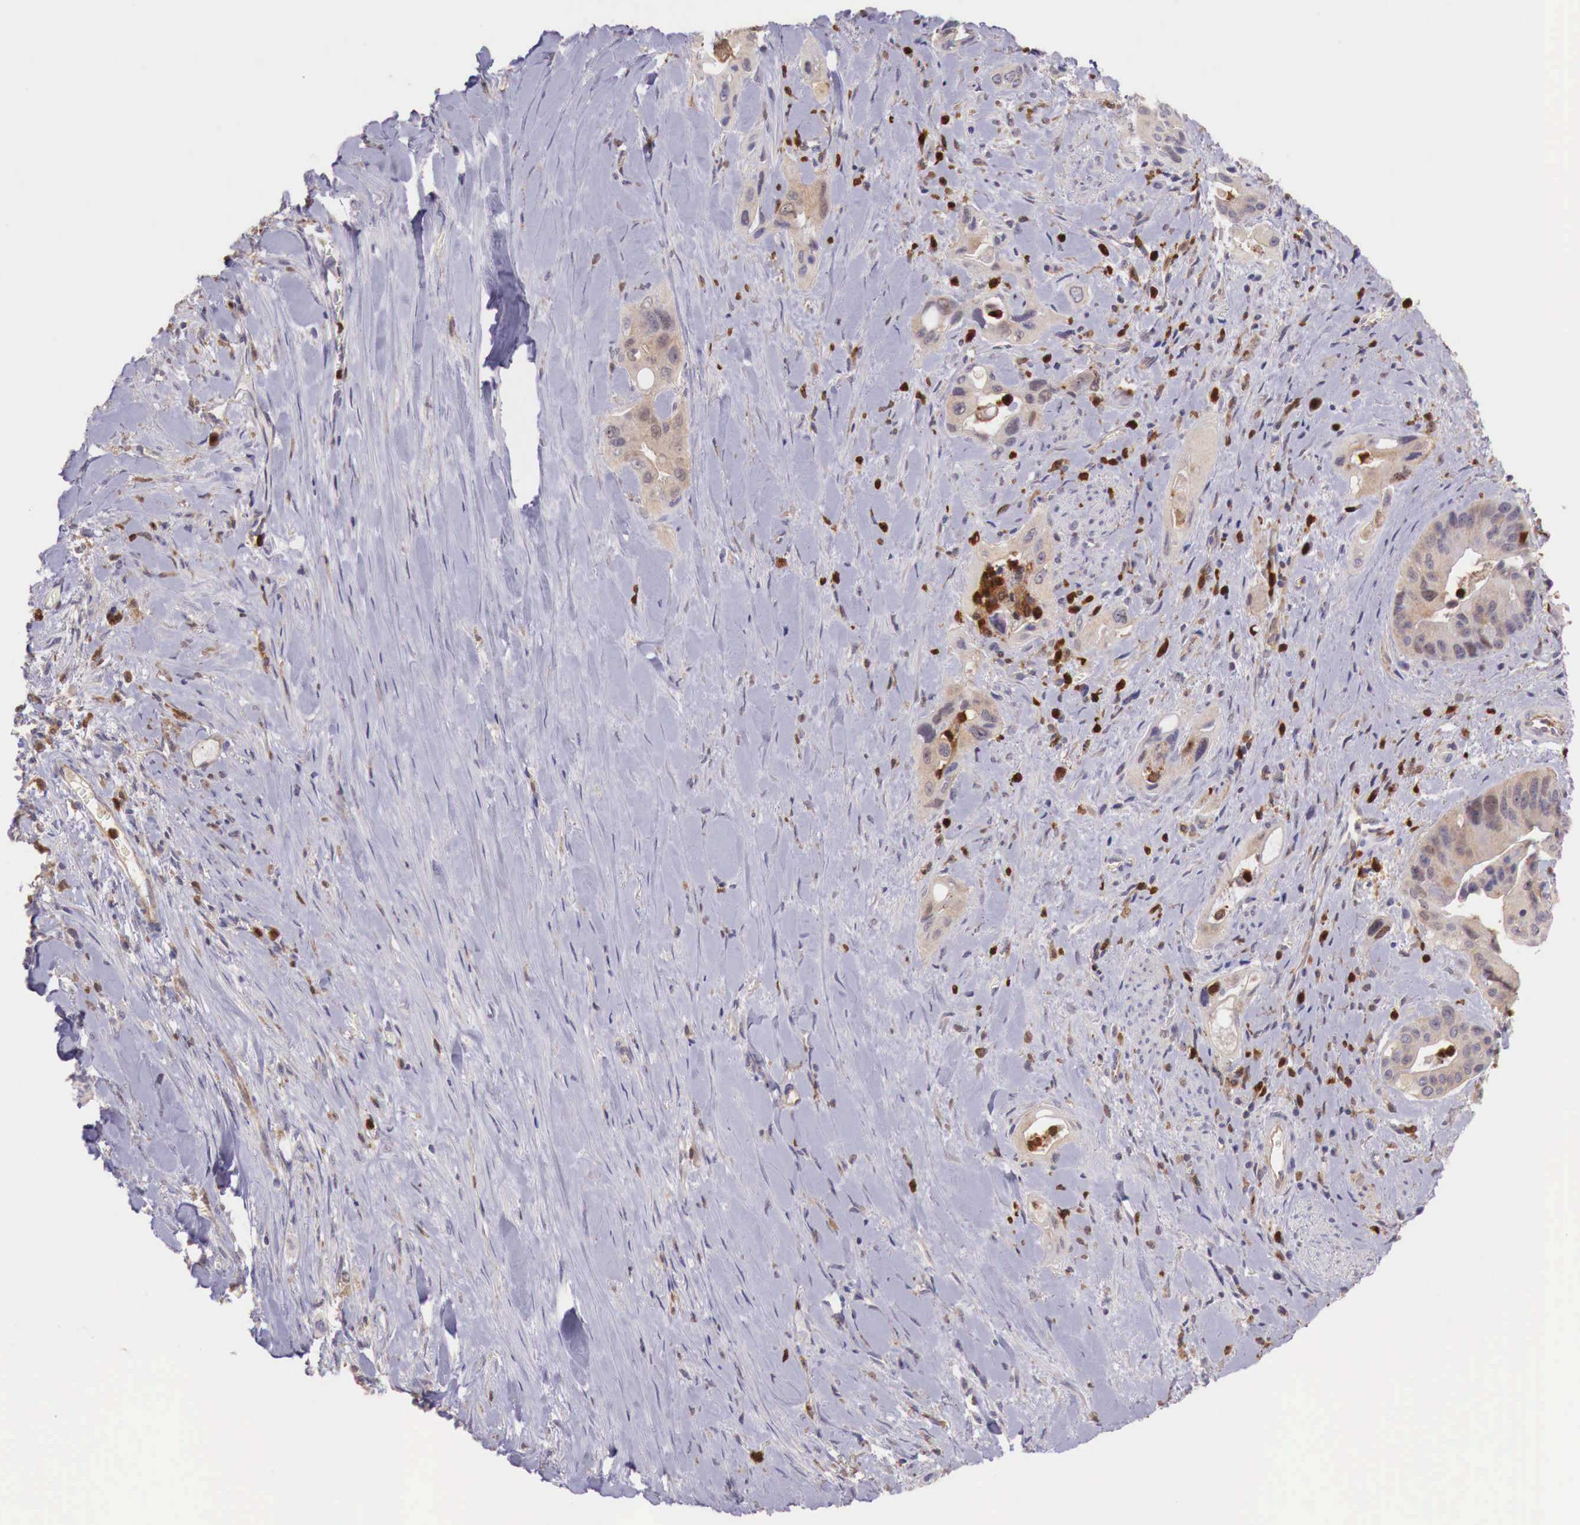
{"staining": {"intensity": "weak", "quantity": ">75%", "location": "cytoplasmic/membranous"}, "tissue": "pancreatic cancer", "cell_type": "Tumor cells", "image_type": "cancer", "snomed": [{"axis": "morphology", "description": "Adenocarcinoma, NOS"}, {"axis": "topography", "description": "Pancreas"}], "caption": "Pancreatic cancer stained for a protein (brown) displays weak cytoplasmic/membranous positive staining in about >75% of tumor cells.", "gene": "GAB2", "patient": {"sex": "male", "age": 77}}